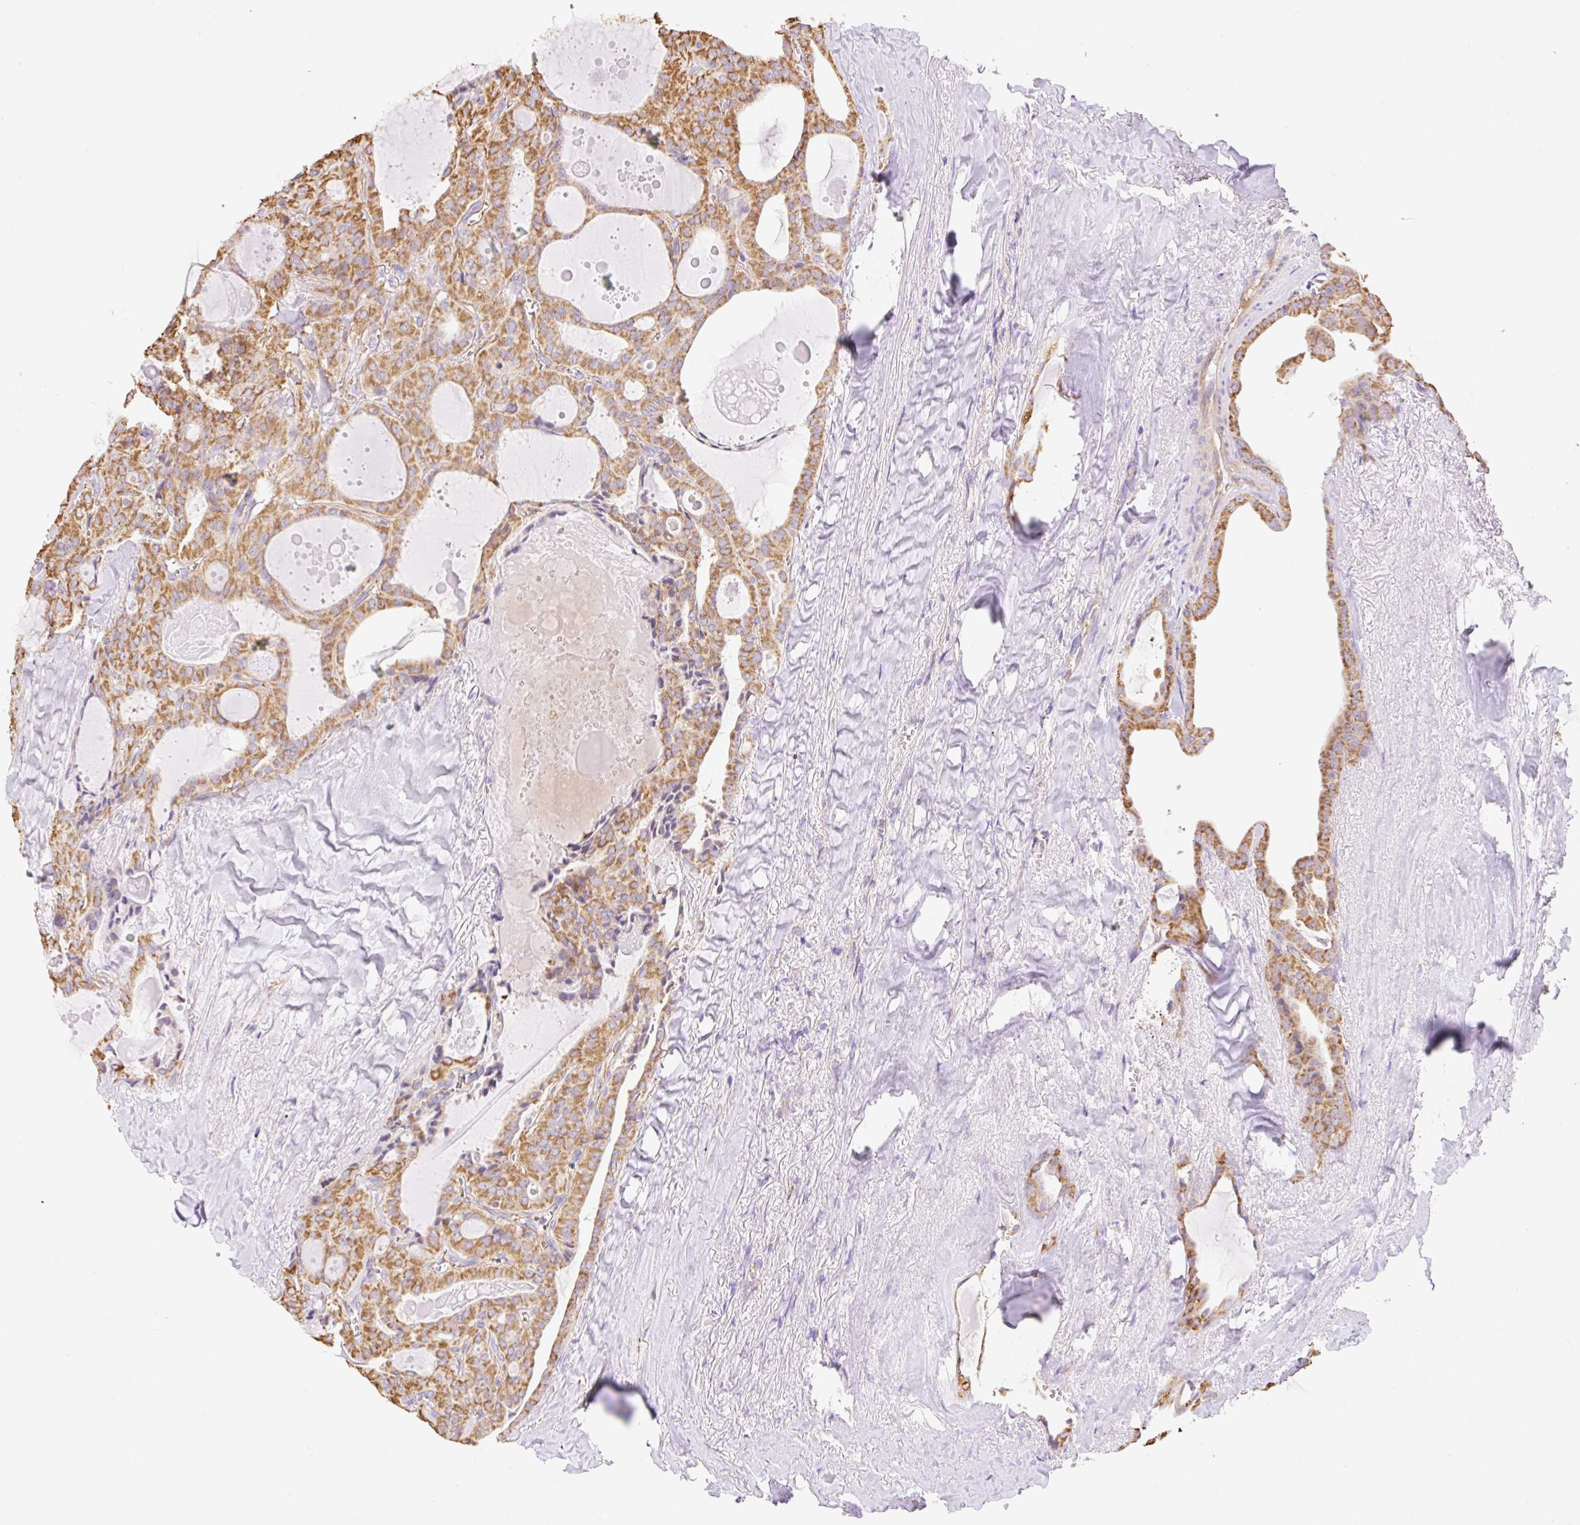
{"staining": {"intensity": "moderate", "quantity": ">75%", "location": "cytoplasmic/membranous"}, "tissue": "thyroid cancer", "cell_type": "Tumor cells", "image_type": "cancer", "snomed": [{"axis": "morphology", "description": "Papillary adenocarcinoma, NOS"}, {"axis": "topography", "description": "Thyroid gland"}], "caption": "Thyroid papillary adenocarcinoma stained with IHC shows moderate cytoplasmic/membranous staining in approximately >75% of tumor cells.", "gene": "ESAM", "patient": {"sex": "male", "age": 52}}